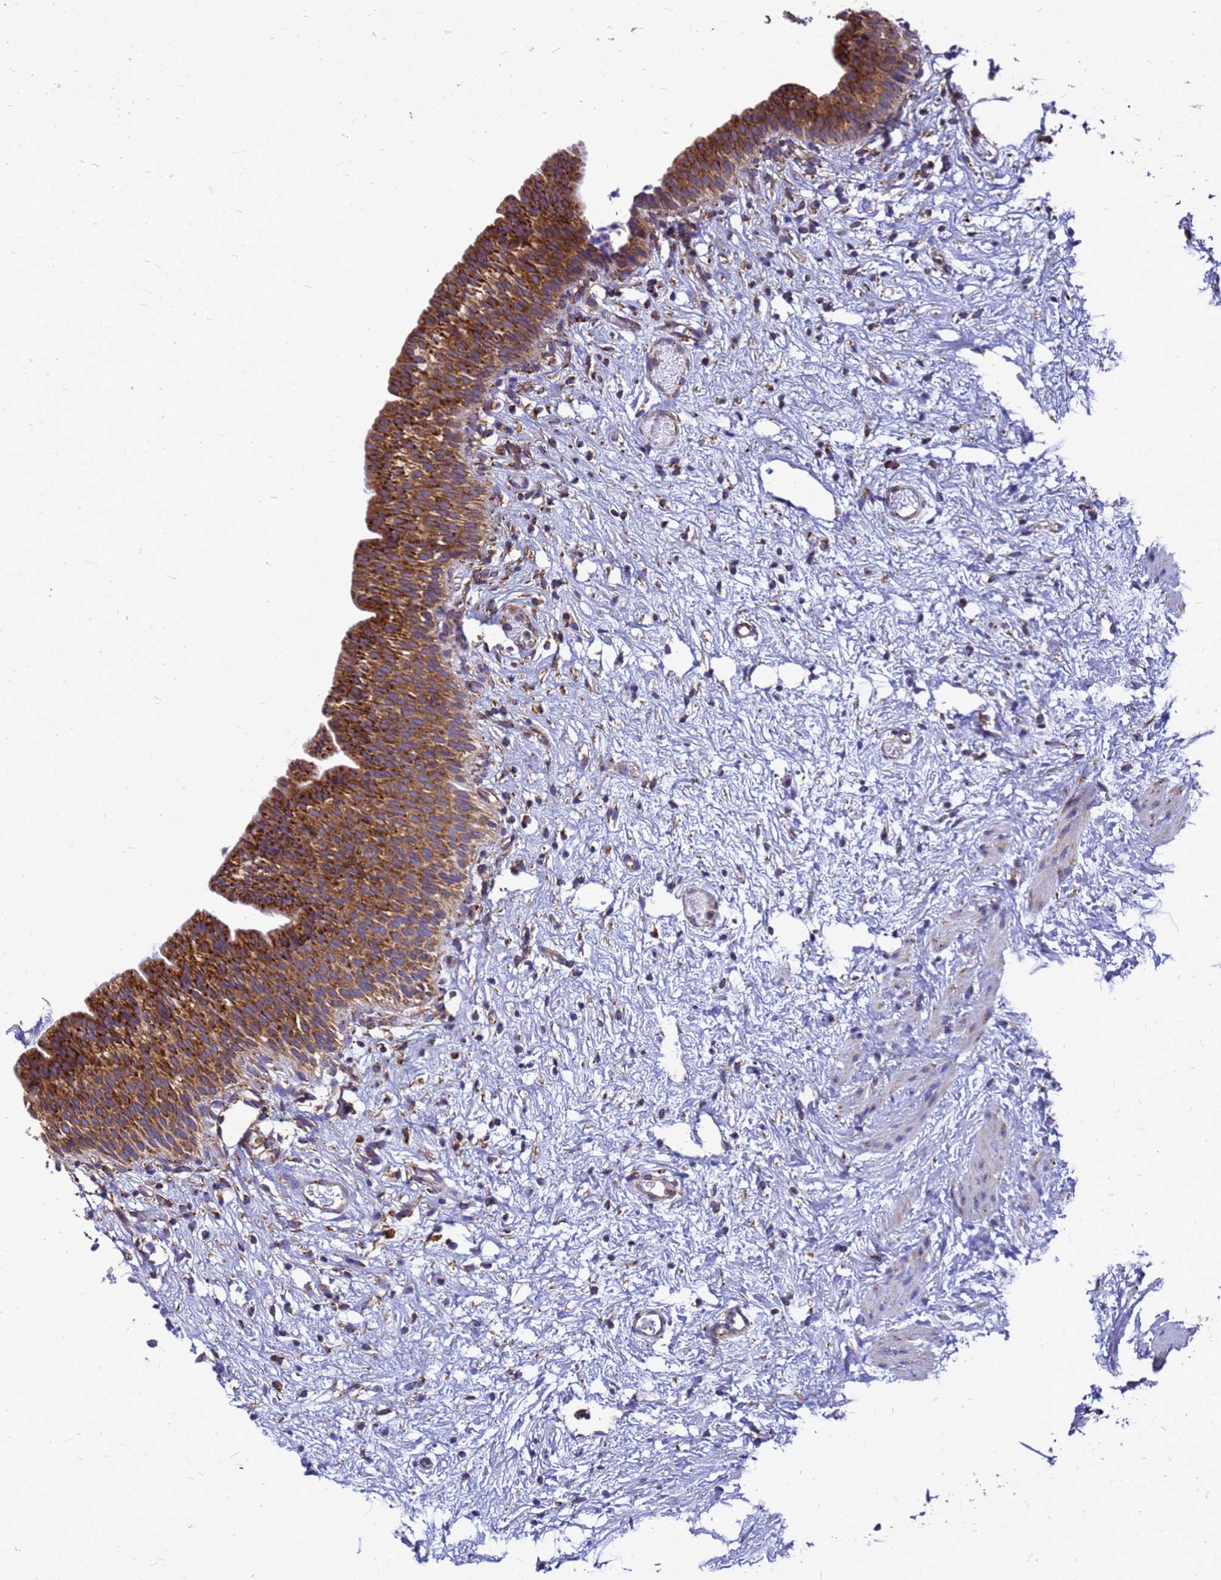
{"staining": {"intensity": "strong", "quantity": ">75%", "location": "cytoplasmic/membranous"}, "tissue": "urinary bladder", "cell_type": "Urothelial cells", "image_type": "normal", "snomed": [{"axis": "morphology", "description": "Transitional cell carcinoma in-situ"}, {"axis": "topography", "description": "Urinary bladder"}], "caption": "Immunohistochemical staining of benign human urinary bladder exhibits strong cytoplasmic/membranous protein expression in approximately >75% of urothelial cells.", "gene": "EEF1D", "patient": {"sex": "male", "age": 74}}